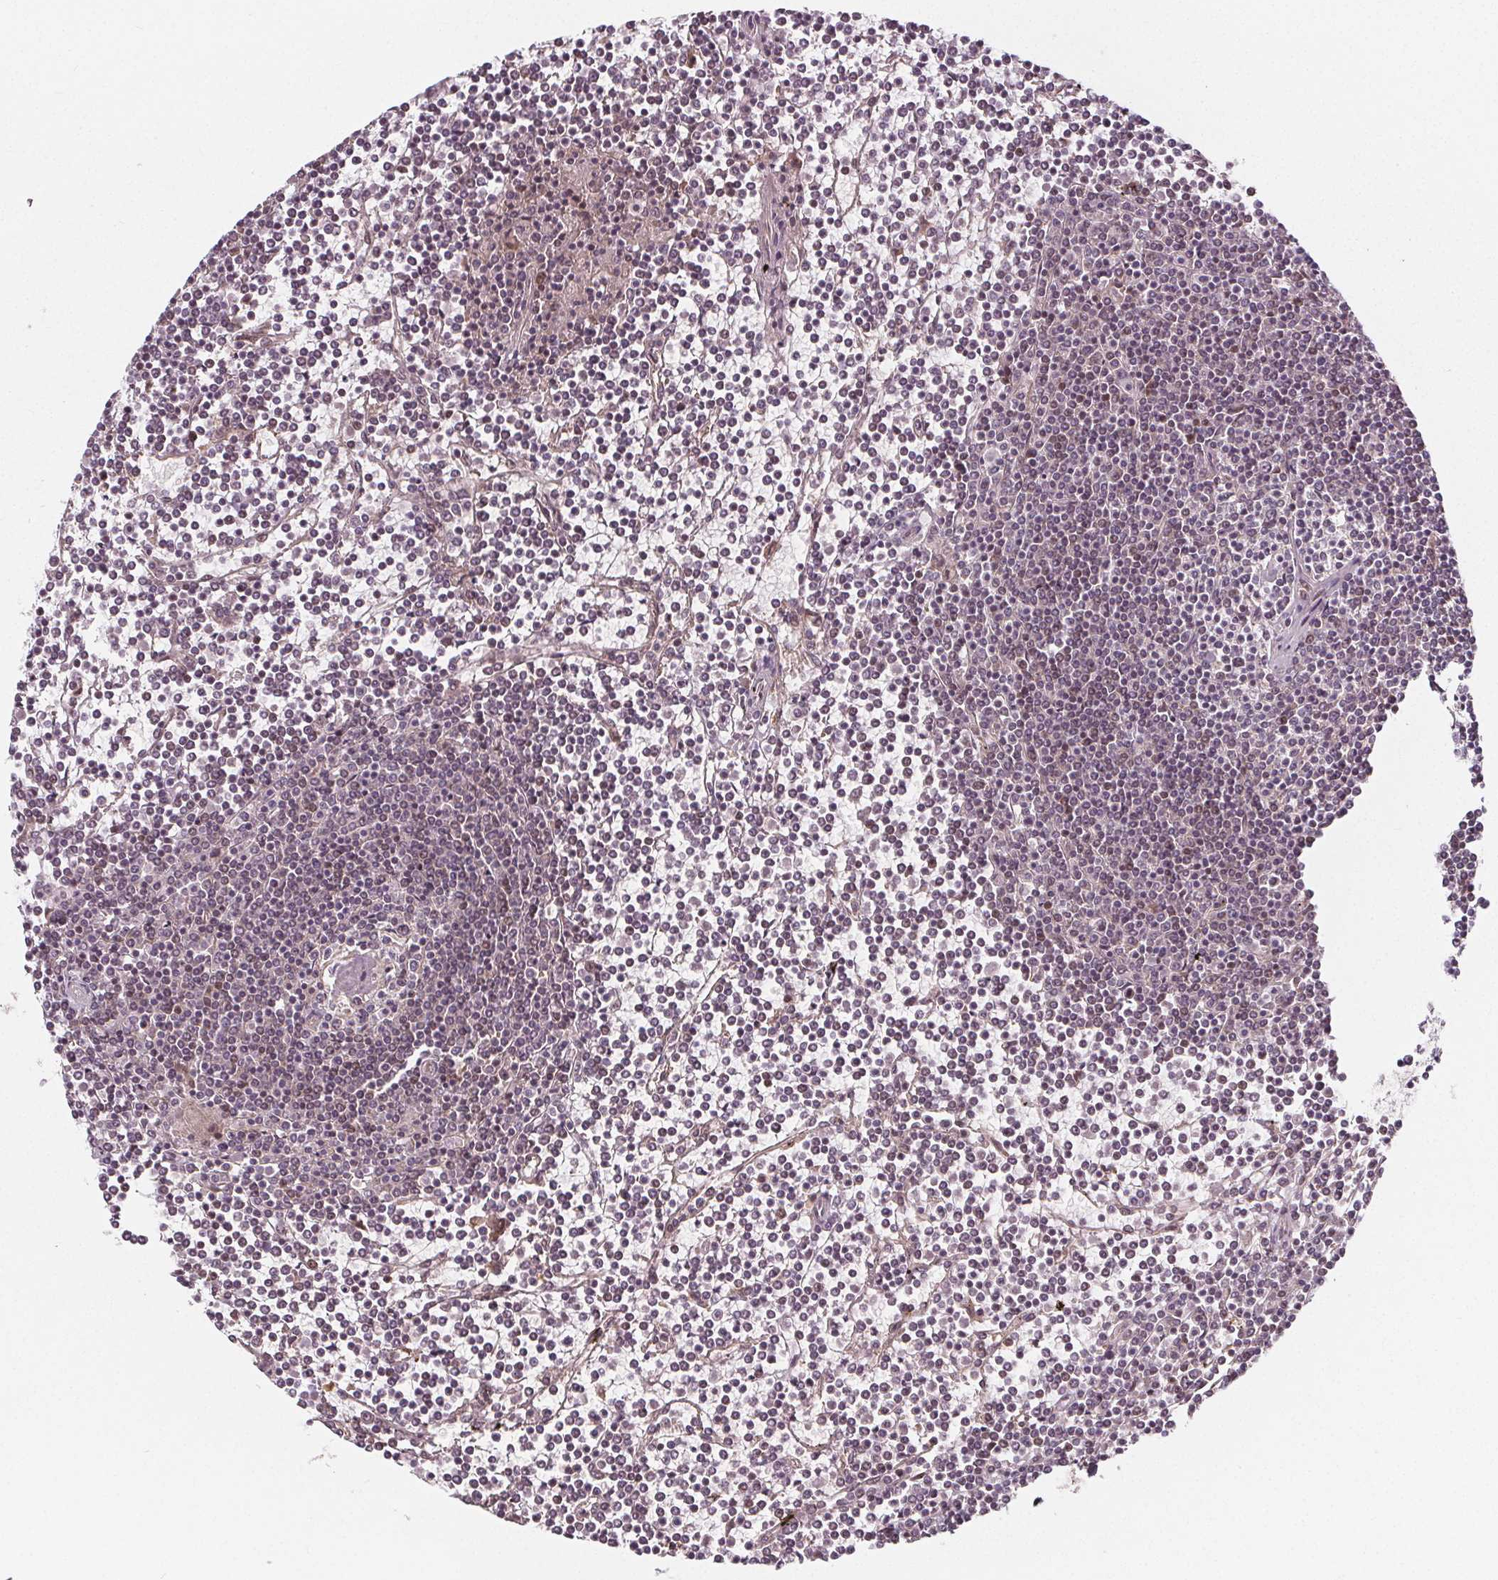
{"staining": {"intensity": "negative", "quantity": "none", "location": "none"}, "tissue": "lymphoma", "cell_type": "Tumor cells", "image_type": "cancer", "snomed": [{"axis": "morphology", "description": "Malignant lymphoma, non-Hodgkin's type, Low grade"}, {"axis": "topography", "description": "Spleen"}], "caption": "Protein analysis of lymphoma demonstrates no significant positivity in tumor cells.", "gene": "AKT1S1", "patient": {"sex": "female", "age": 19}}